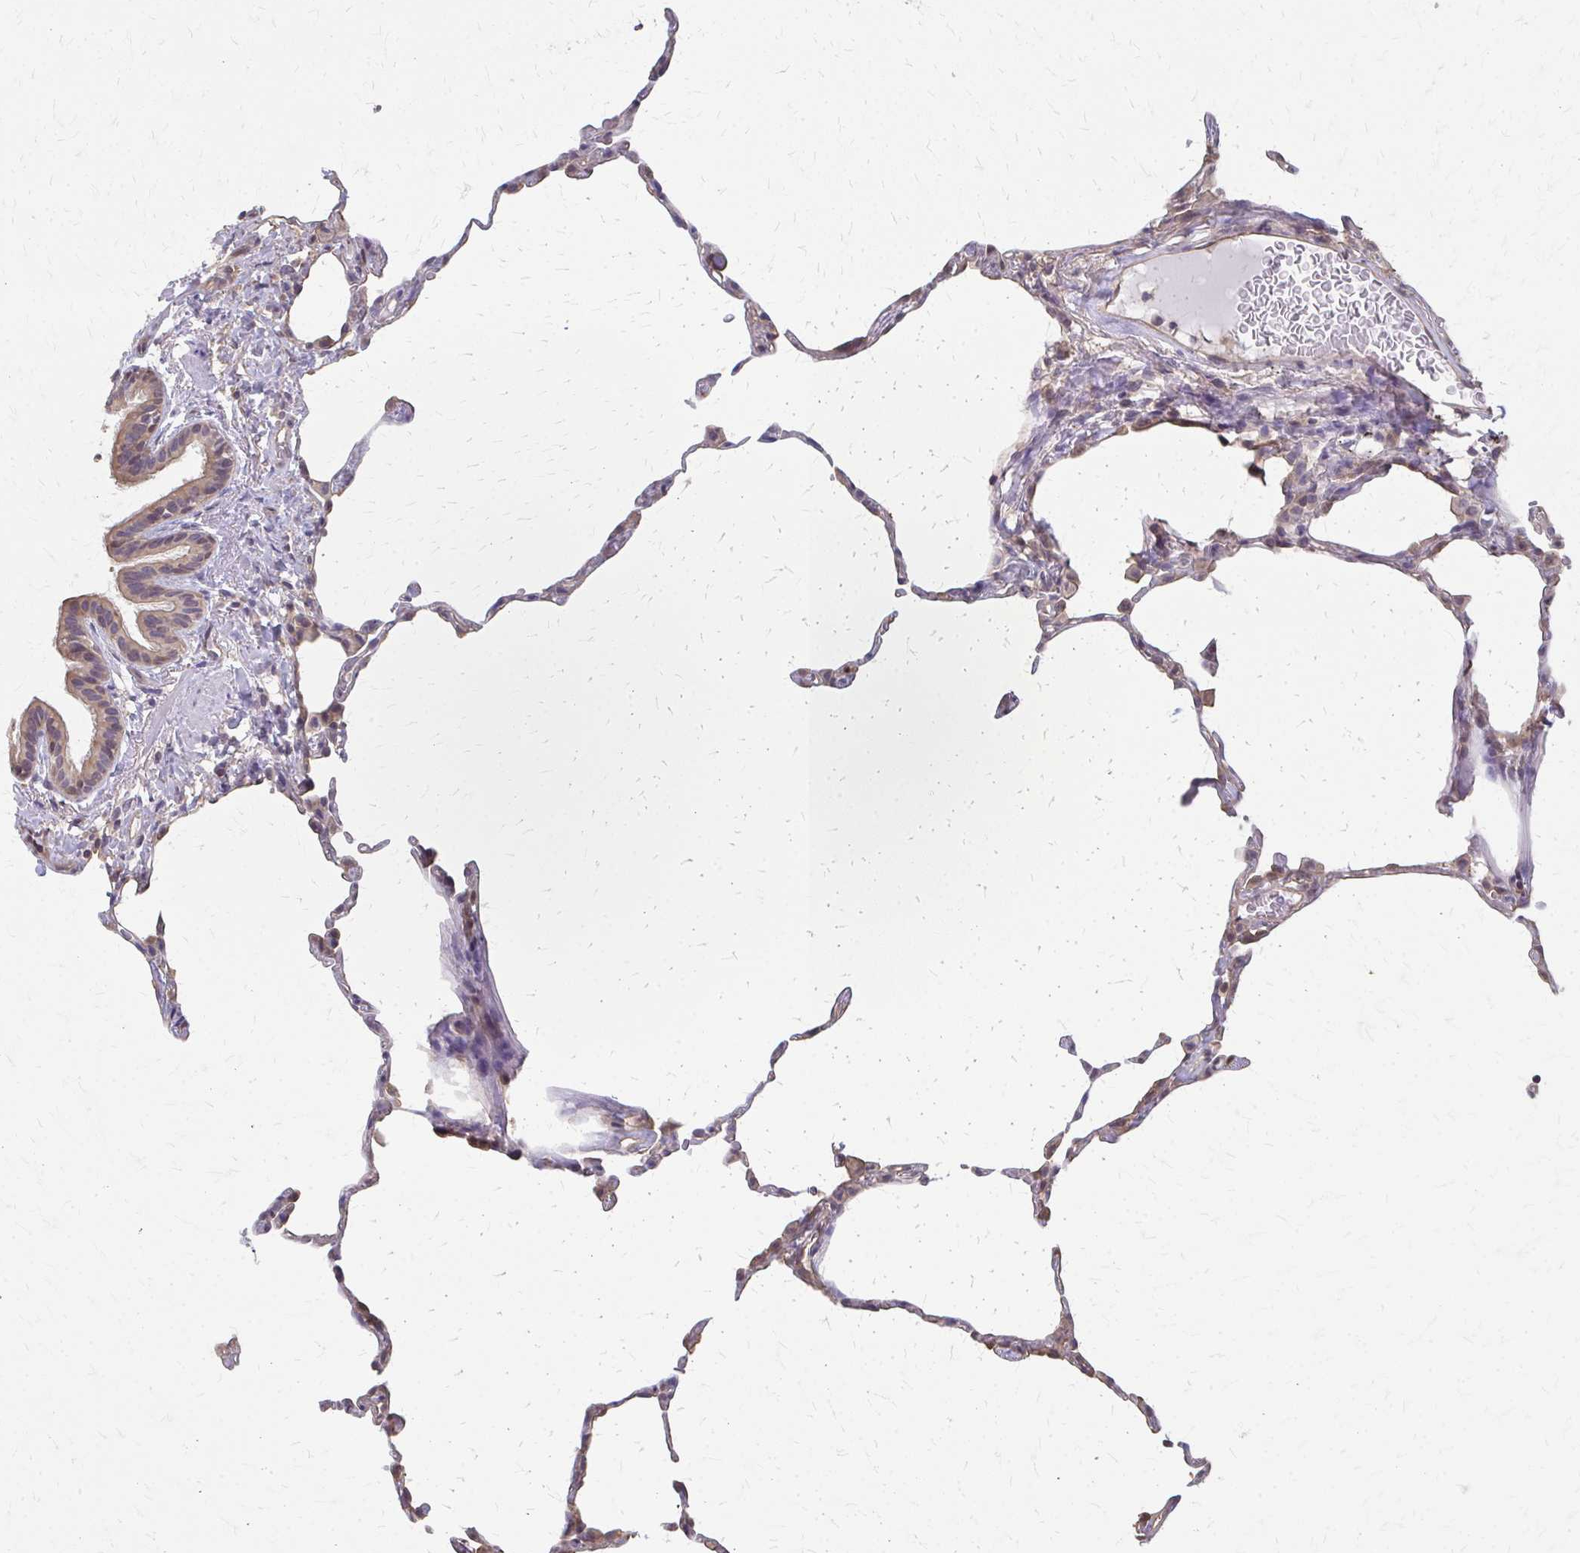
{"staining": {"intensity": "negative", "quantity": "none", "location": "none"}, "tissue": "lung", "cell_type": "Alveolar cells", "image_type": "normal", "snomed": [{"axis": "morphology", "description": "Normal tissue, NOS"}, {"axis": "topography", "description": "Lung"}], "caption": "The photomicrograph displays no staining of alveolar cells in benign lung. Nuclei are stained in blue.", "gene": "RABGAP1L", "patient": {"sex": "female", "age": 57}}